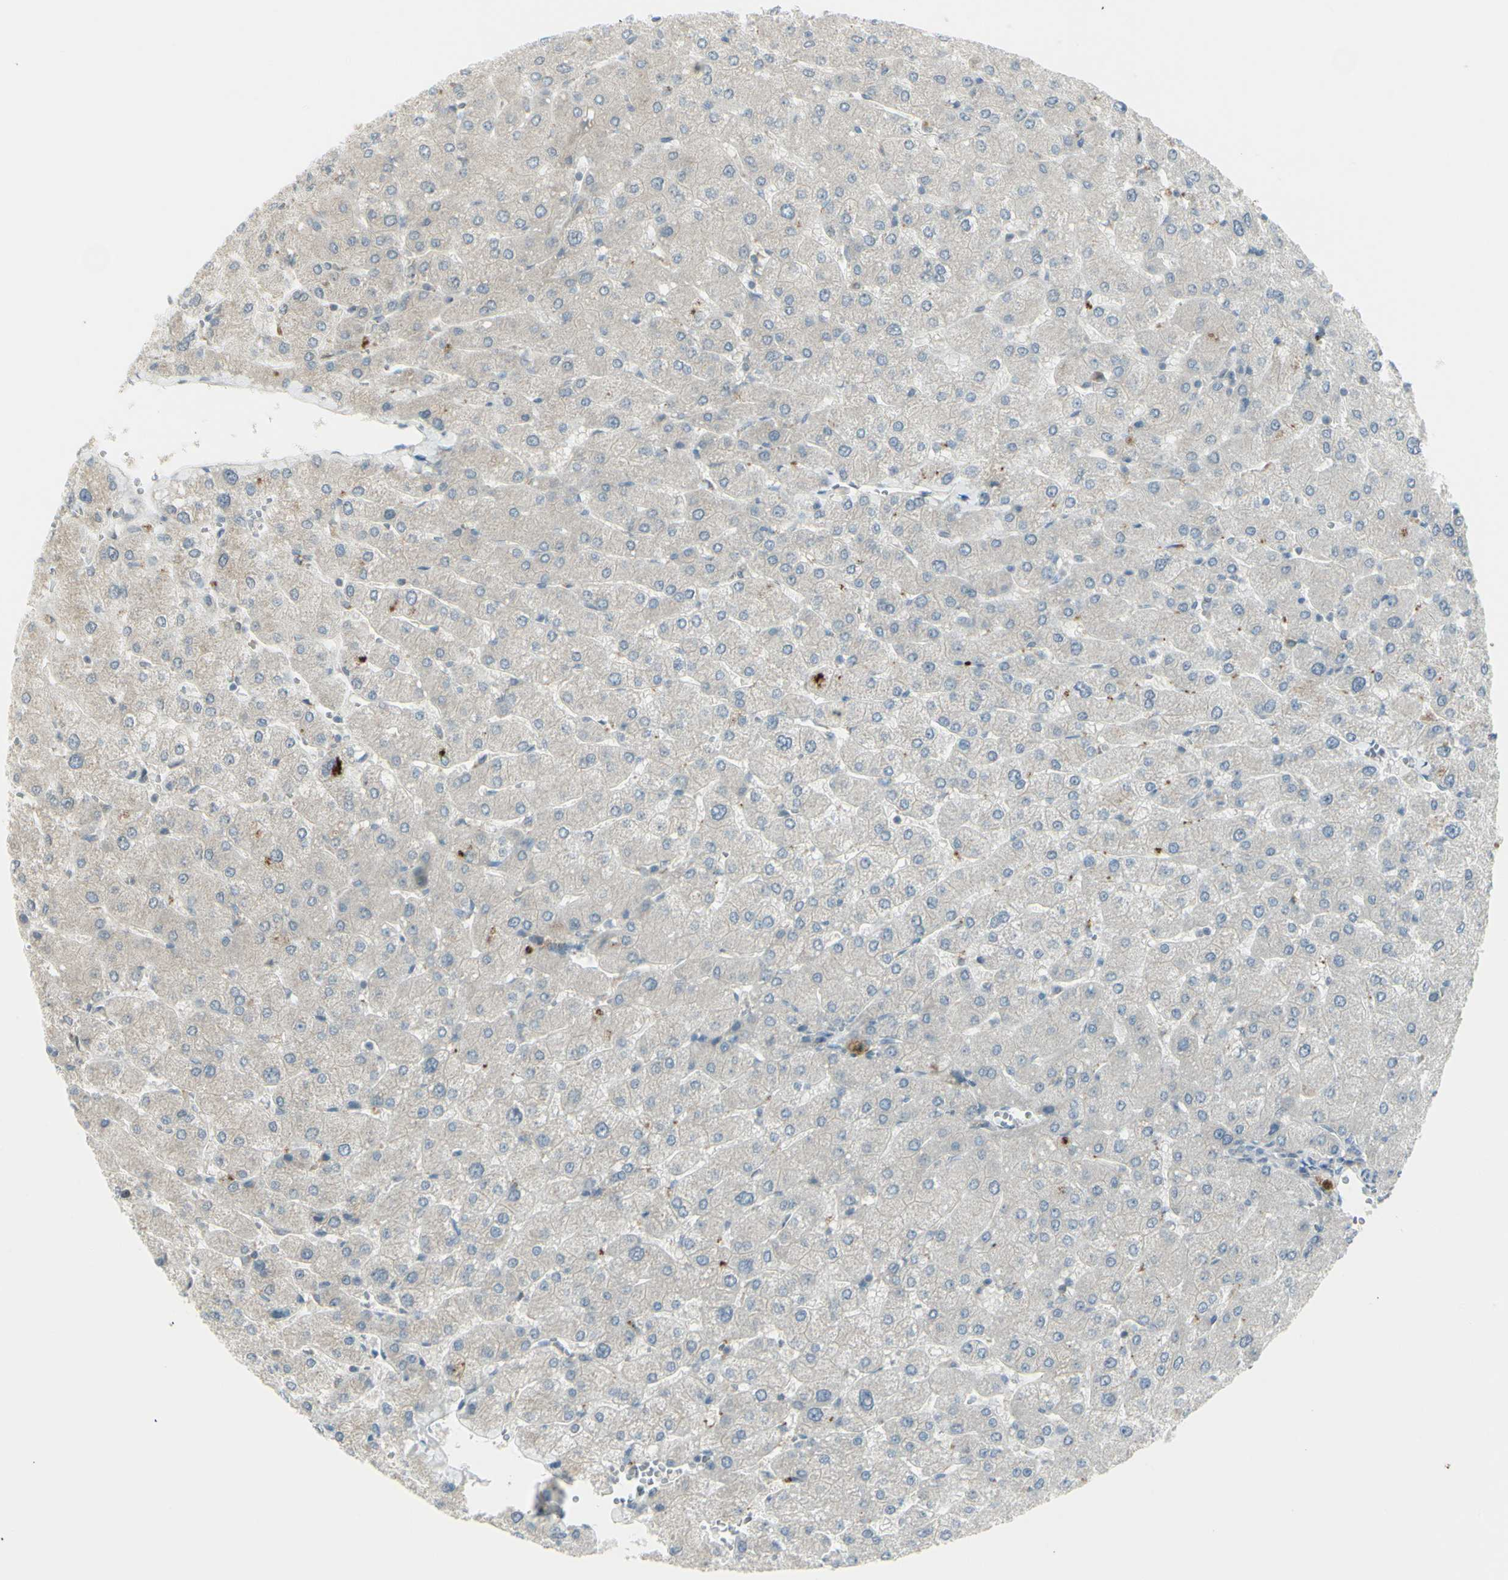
{"staining": {"intensity": "negative", "quantity": "none", "location": "none"}, "tissue": "liver", "cell_type": "Cholangiocytes", "image_type": "normal", "snomed": [{"axis": "morphology", "description": "Normal tissue, NOS"}, {"axis": "topography", "description": "Liver"}], "caption": "Cholangiocytes show no significant expression in unremarkable liver. Nuclei are stained in blue.", "gene": "SH3GL2", "patient": {"sex": "male", "age": 55}}